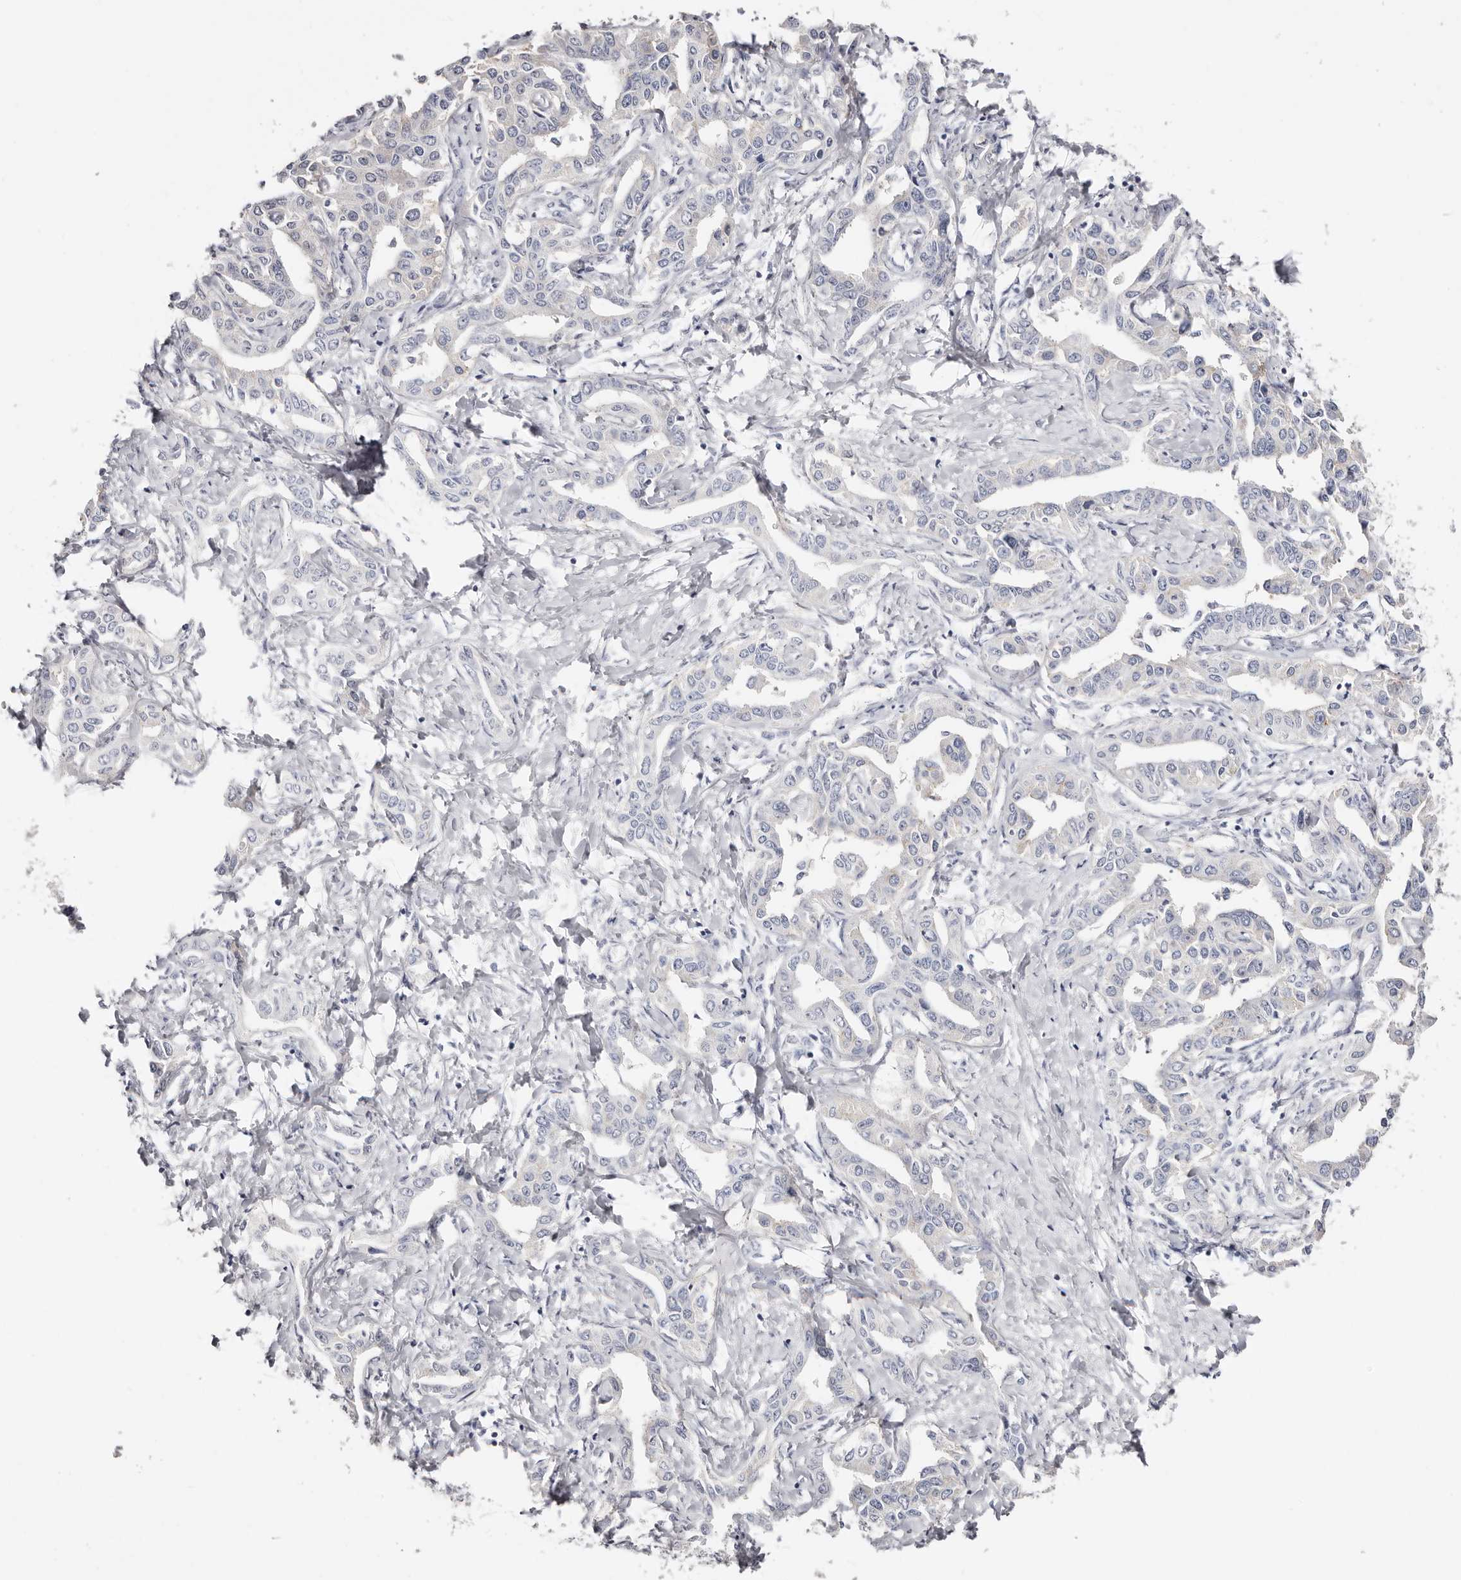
{"staining": {"intensity": "negative", "quantity": "none", "location": "none"}, "tissue": "liver cancer", "cell_type": "Tumor cells", "image_type": "cancer", "snomed": [{"axis": "morphology", "description": "Cholangiocarcinoma"}, {"axis": "topography", "description": "Liver"}], "caption": "Liver cholangiocarcinoma was stained to show a protein in brown. There is no significant staining in tumor cells. (Immunohistochemistry, brightfield microscopy, high magnification).", "gene": "AKNAD1", "patient": {"sex": "male", "age": 59}}